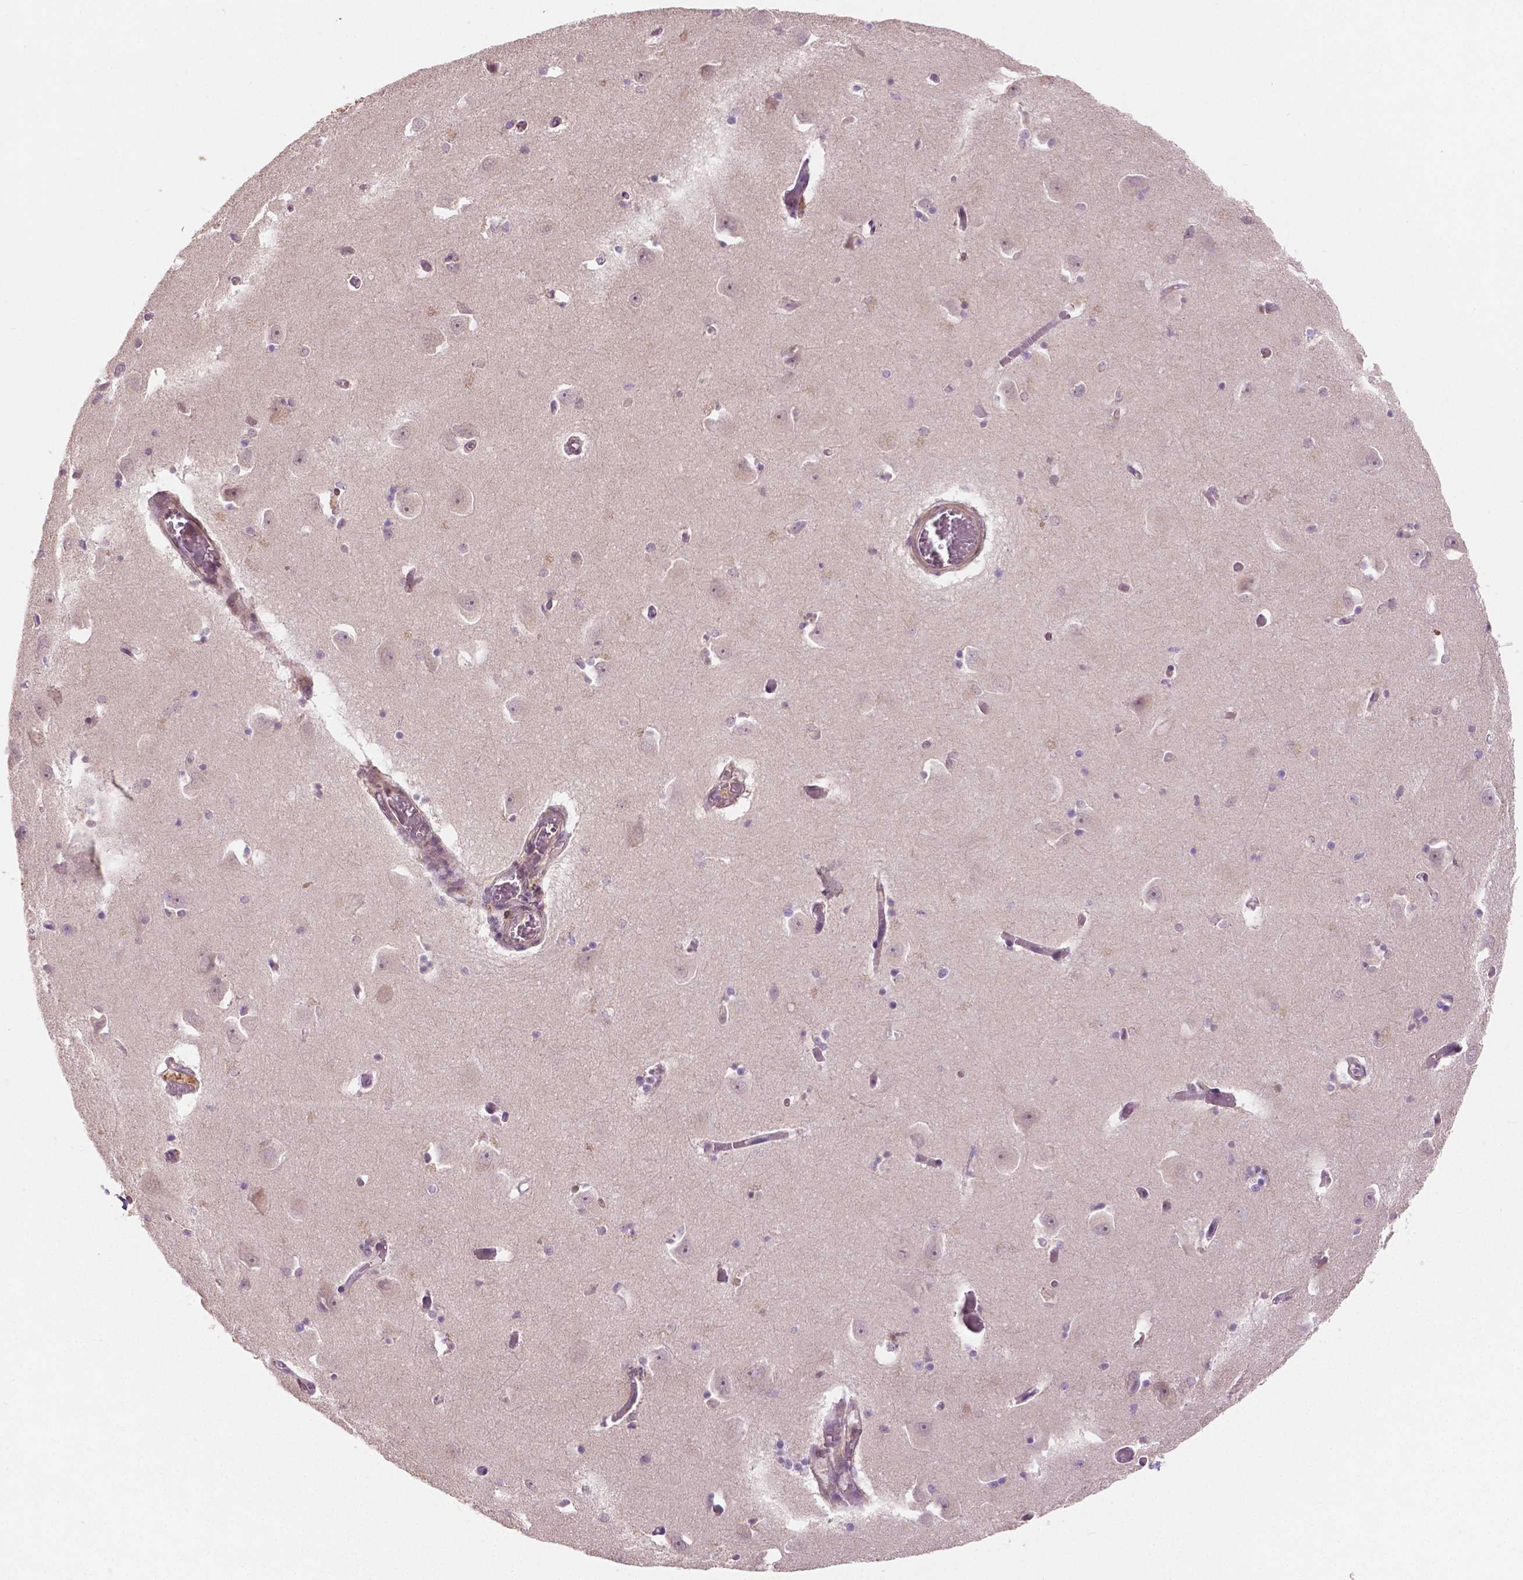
{"staining": {"intensity": "negative", "quantity": "none", "location": "none"}, "tissue": "caudate", "cell_type": "Glial cells", "image_type": "normal", "snomed": [{"axis": "morphology", "description": "Normal tissue, NOS"}, {"axis": "topography", "description": "Lateral ventricle wall"}, {"axis": "topography", "description": "Hippocampus"}], "caption": "DAB immunohistochemical staining of normal human caudate demonstrates no significant positivity in glial cells. (DAB (3,3'-diaminobenzidine) immunohistochemistry (IHC) with hematoxylin counter stain).", "gene": "CLBA1", "patient": {"sex": "female", "age": 63}}